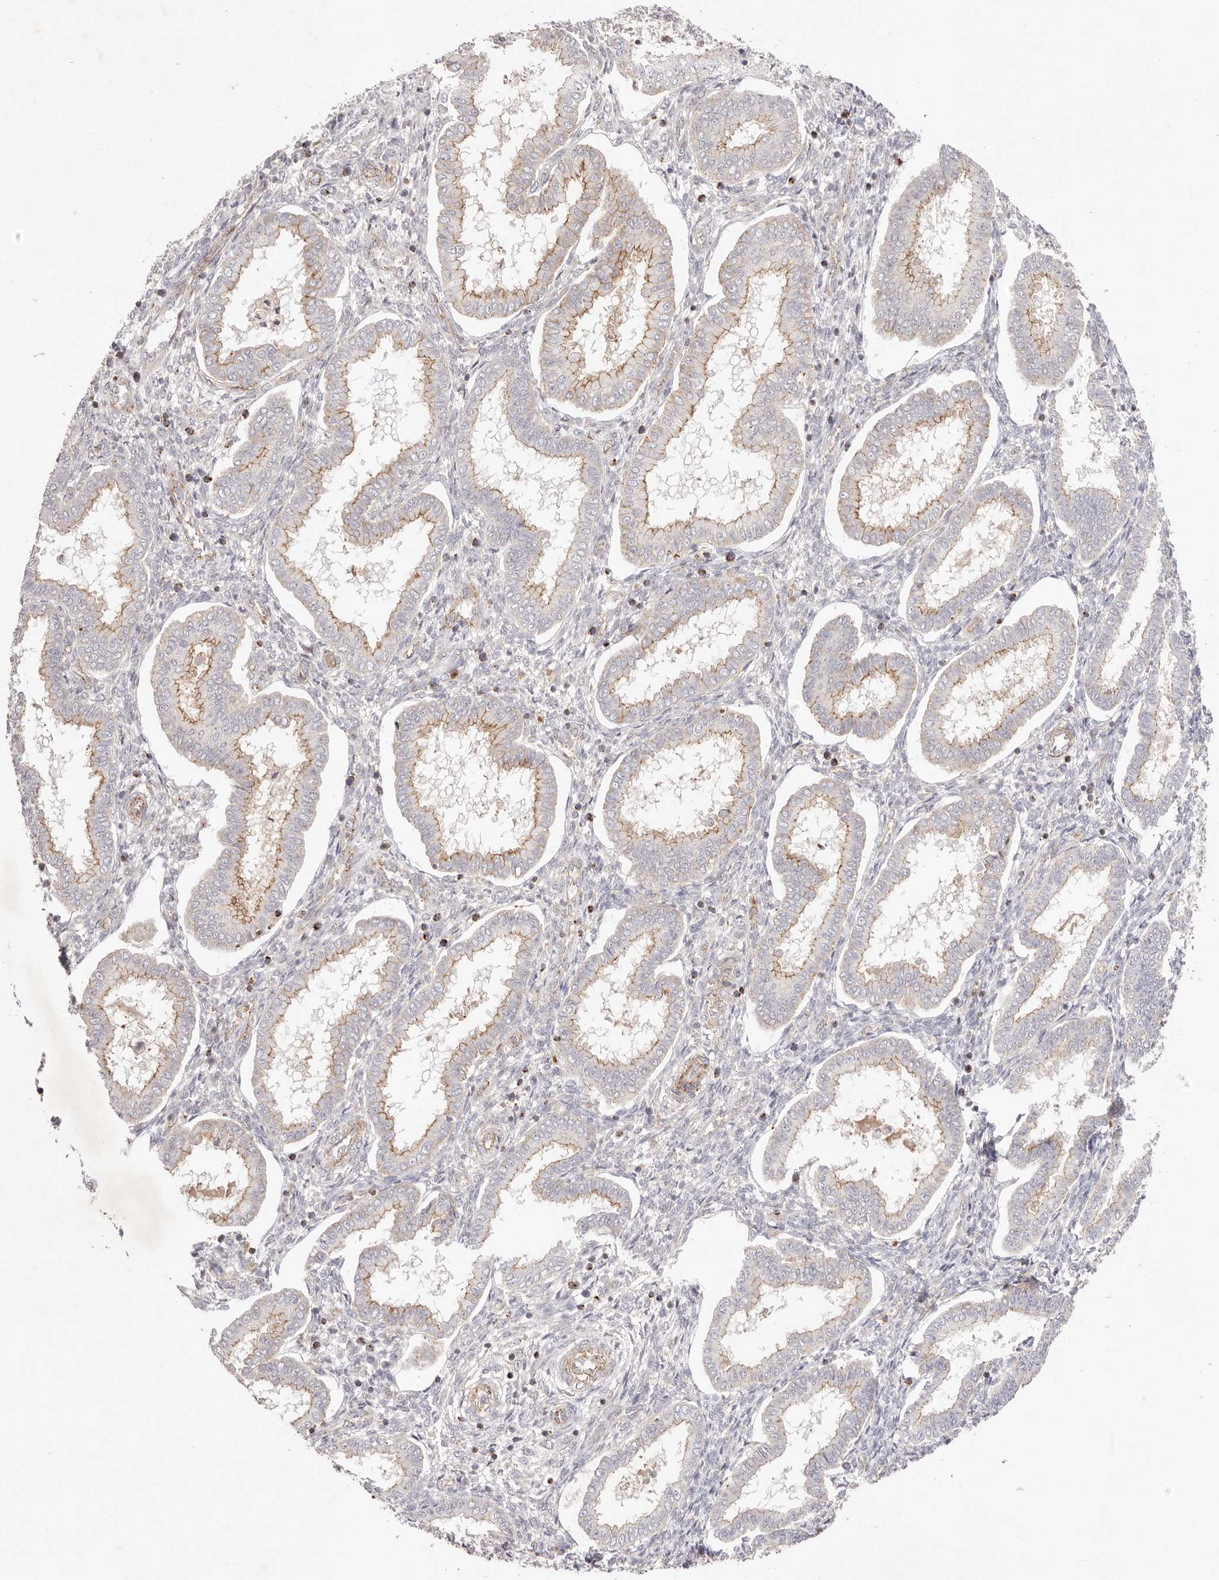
{"staining": {"intensity": "negative", "quantity": "none", "location": "none"}, "tissue": "endometrium", "cell_type": "Cells in endometrial stroma", "image_type": "normal", "snomed": [{"axis": "morphology", "description": "Normal tissue, NOS"}, {"axis": "topography", "description": "Endometrium"}], "caption": "A photomicrograph of human endometrium is negative for staining in cells in endometrial stroma. Brightfield microscopy of IHC stained with DAB (3,3'-diaminobenzidine) (brown) and hematoxylin (blue), captured at high magnification.", "gene": "SLC35B2", "patient": {"sex": "female", "age": 24}}